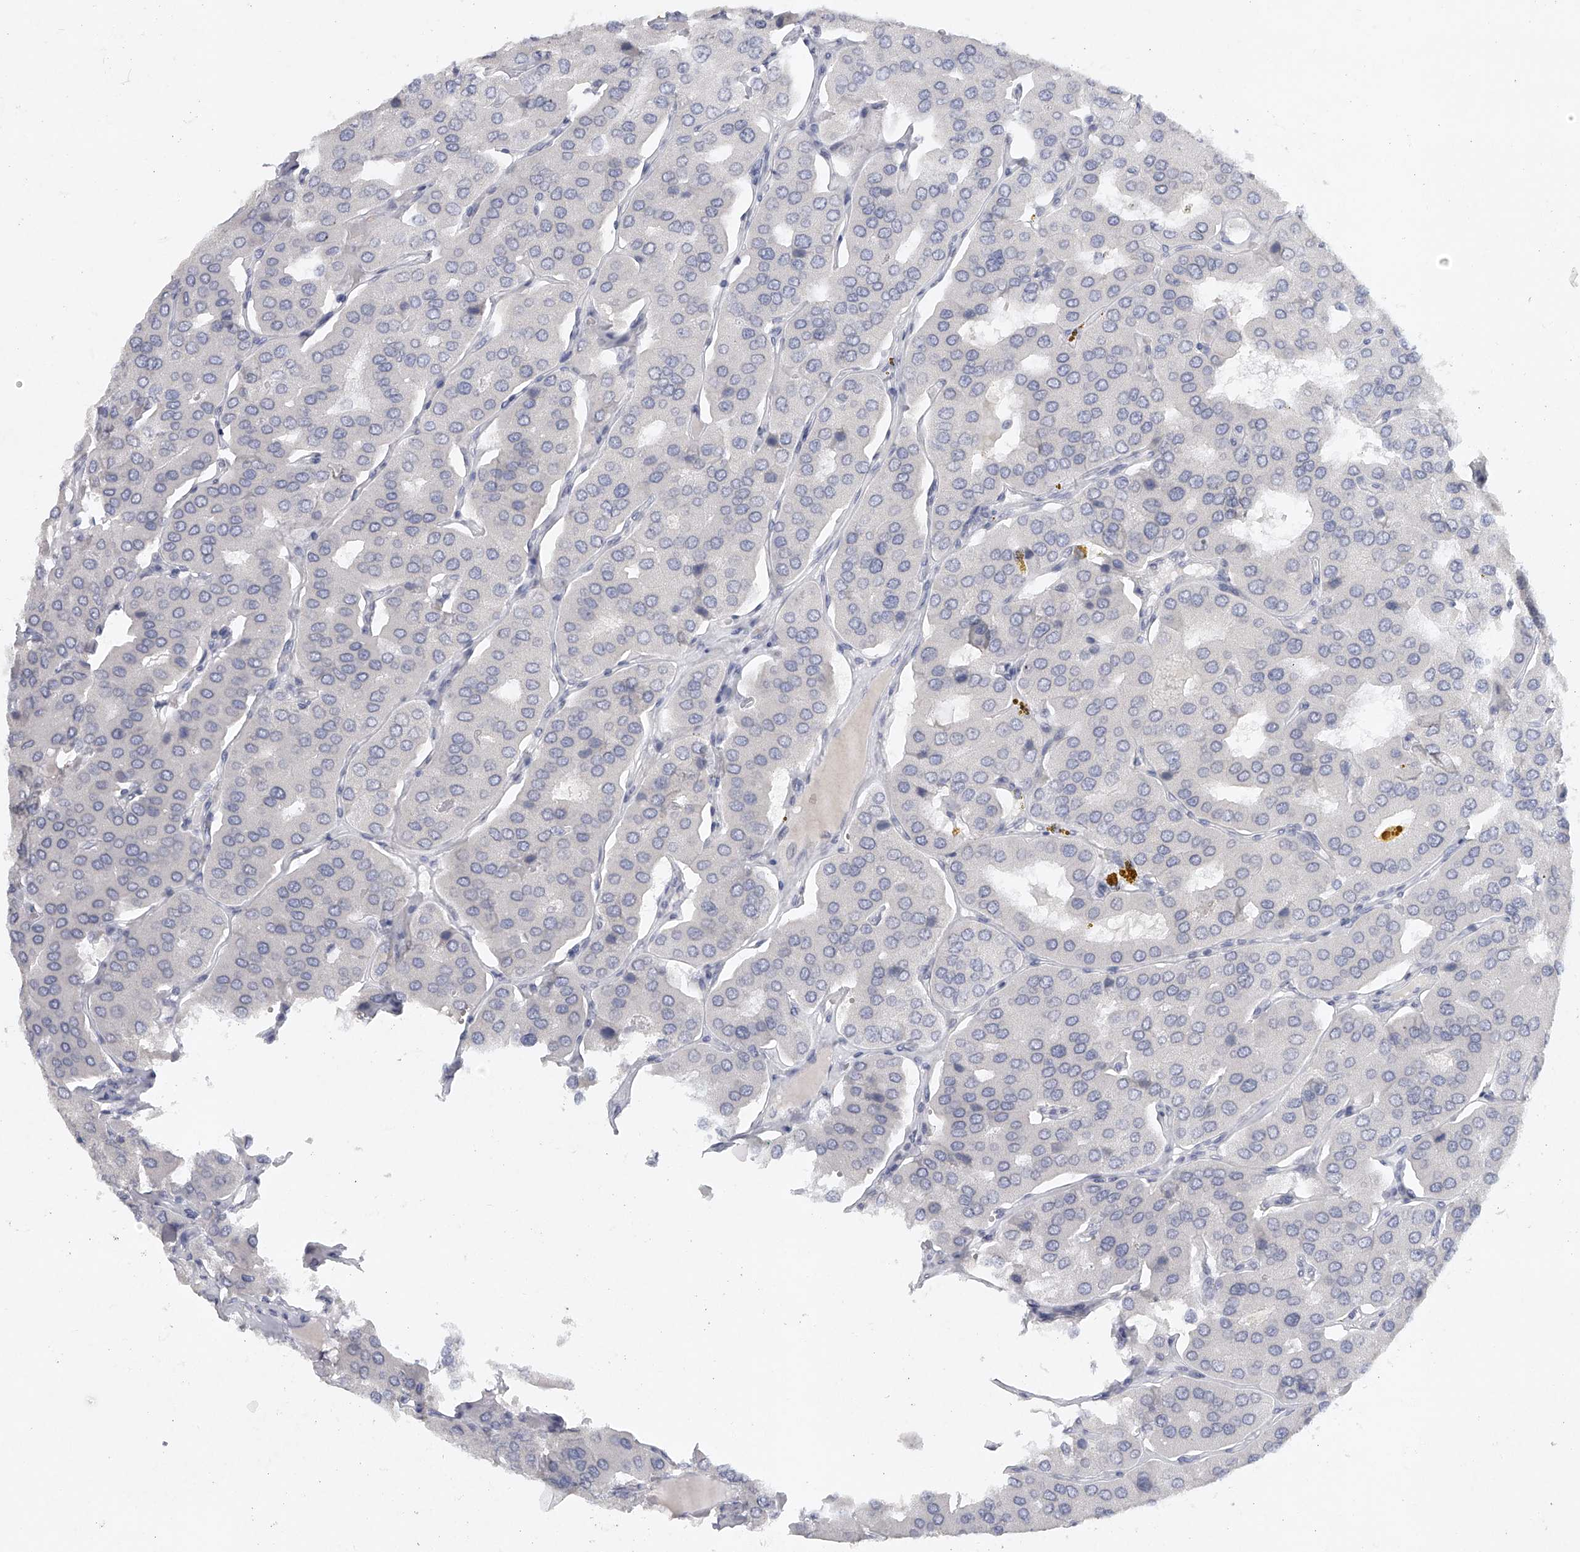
{"staining": {"intensity": "negative", "quantity": "none", "location": "none"}, "tissue": "parathyroid gland", "cell_type": "Glandular cells", "image_type": "normal", "snomed": [{"axis": "morphology", "description": "Normal tissue, NOS"}, {"axis": "morphology", "description": "Adenoma, NOS"}, {"axis": "topography", "description": "Parathyroid gland"}], "caption": "Immunohistochemical staining of benign human parathyroid gland reveals no significant staining in glandular cells.", "gene": "FAT2", "patient": {"sex": "female", "age": 86}}